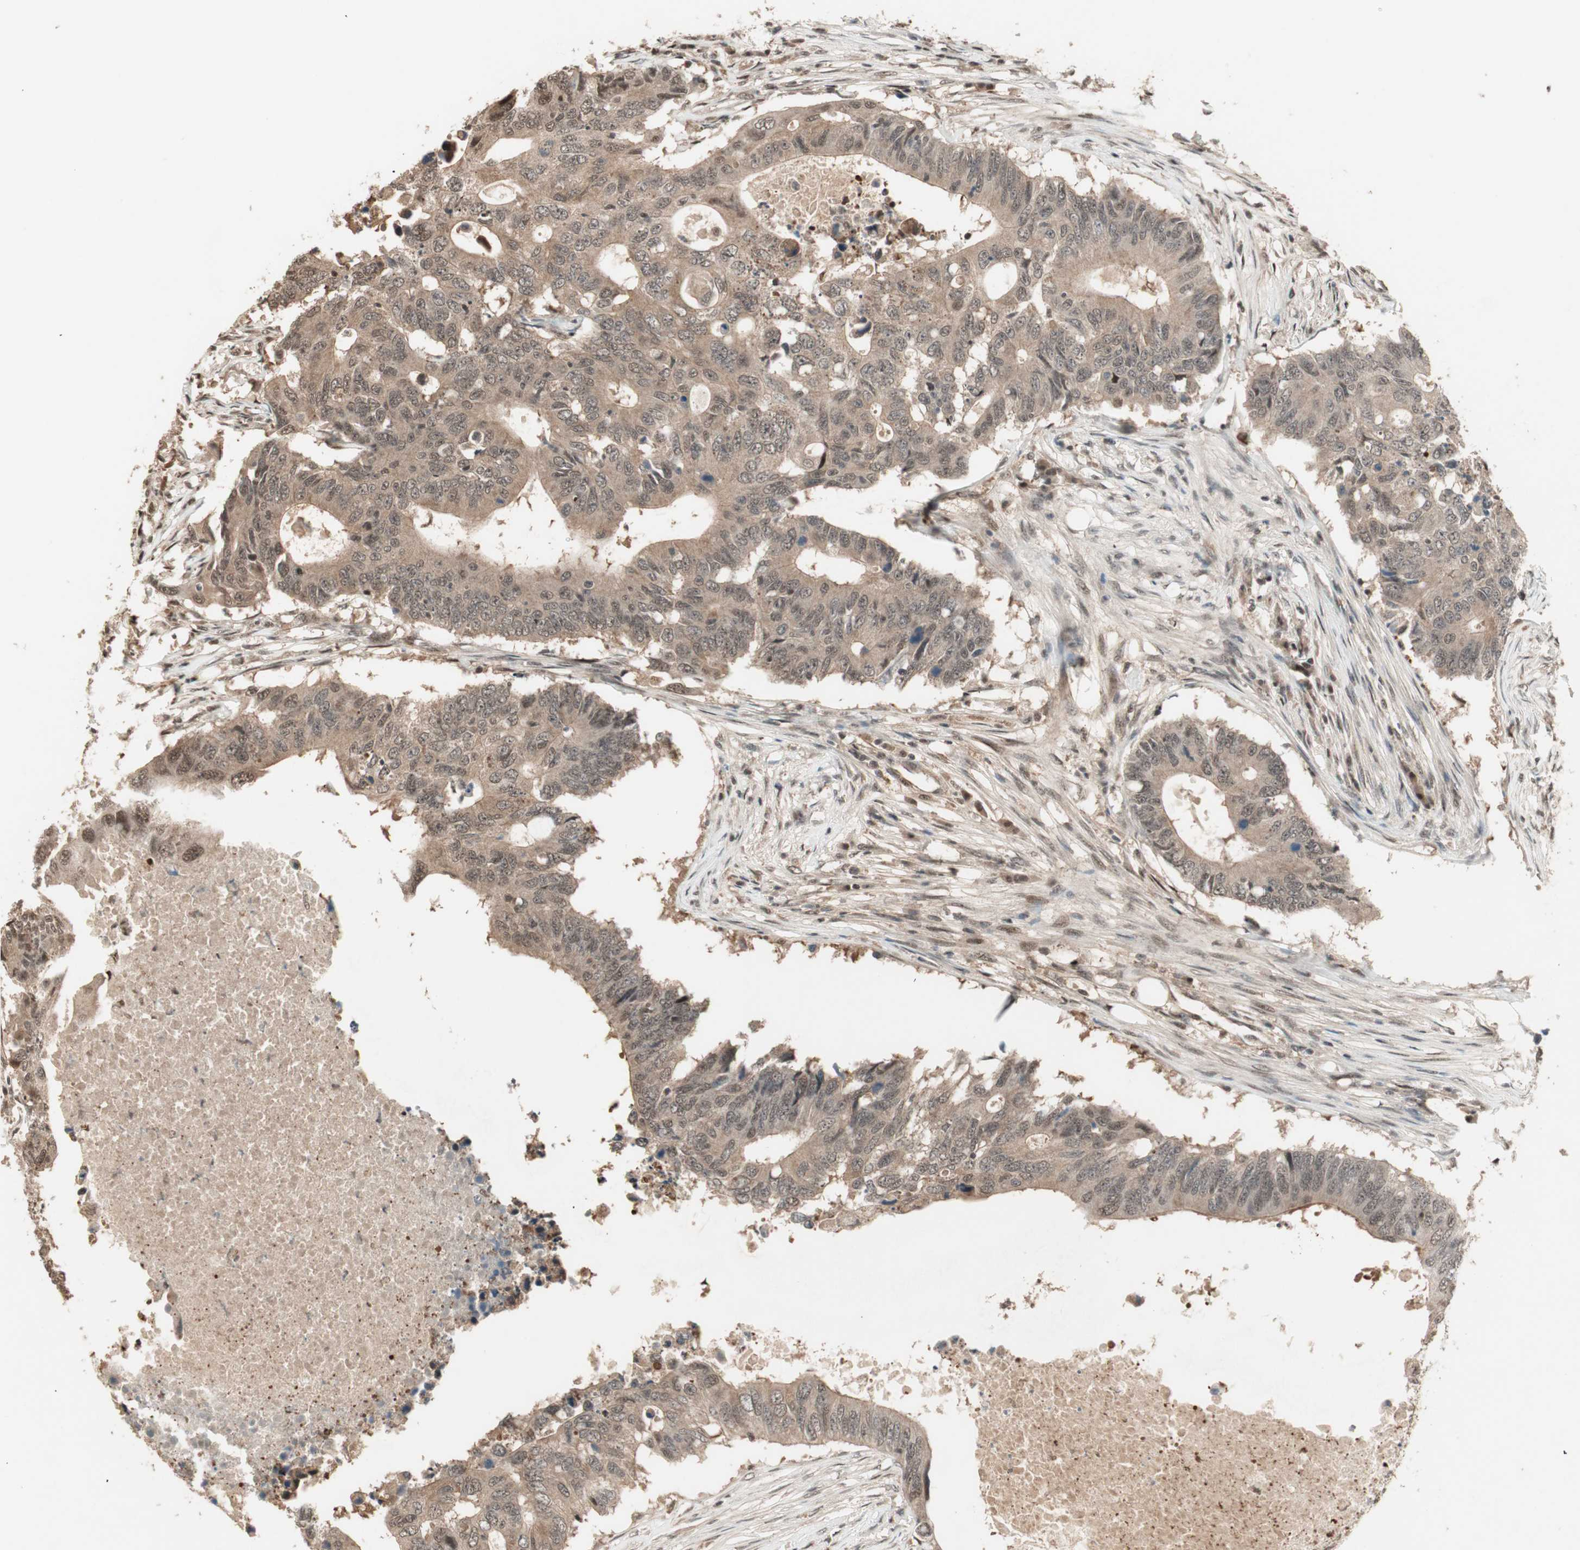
{"staining": {"intensity": "moderate", "quantity": ">75%", "location": "cytoplasmic/membranous,nuclear"}, "tissue": "colorectal cancer", "cell_type": "Tumor cells", "image_type": "cancer", "snomed": [{"axis": "morphology", "description": "Adenocarcinoma, NOS"}, {"axis": "topography", "description": "Colon"}], "caption": "This is a photomicrograph of immunohistochemistry (IHC) staining of colorectal cancer (adenocarcinoma), which shows moderate positivity in the cytoplasmic/membranous and nuclear of tumor cells.", "gene": "ZNF701", "patient": {"sex": "male", "age": 71}}